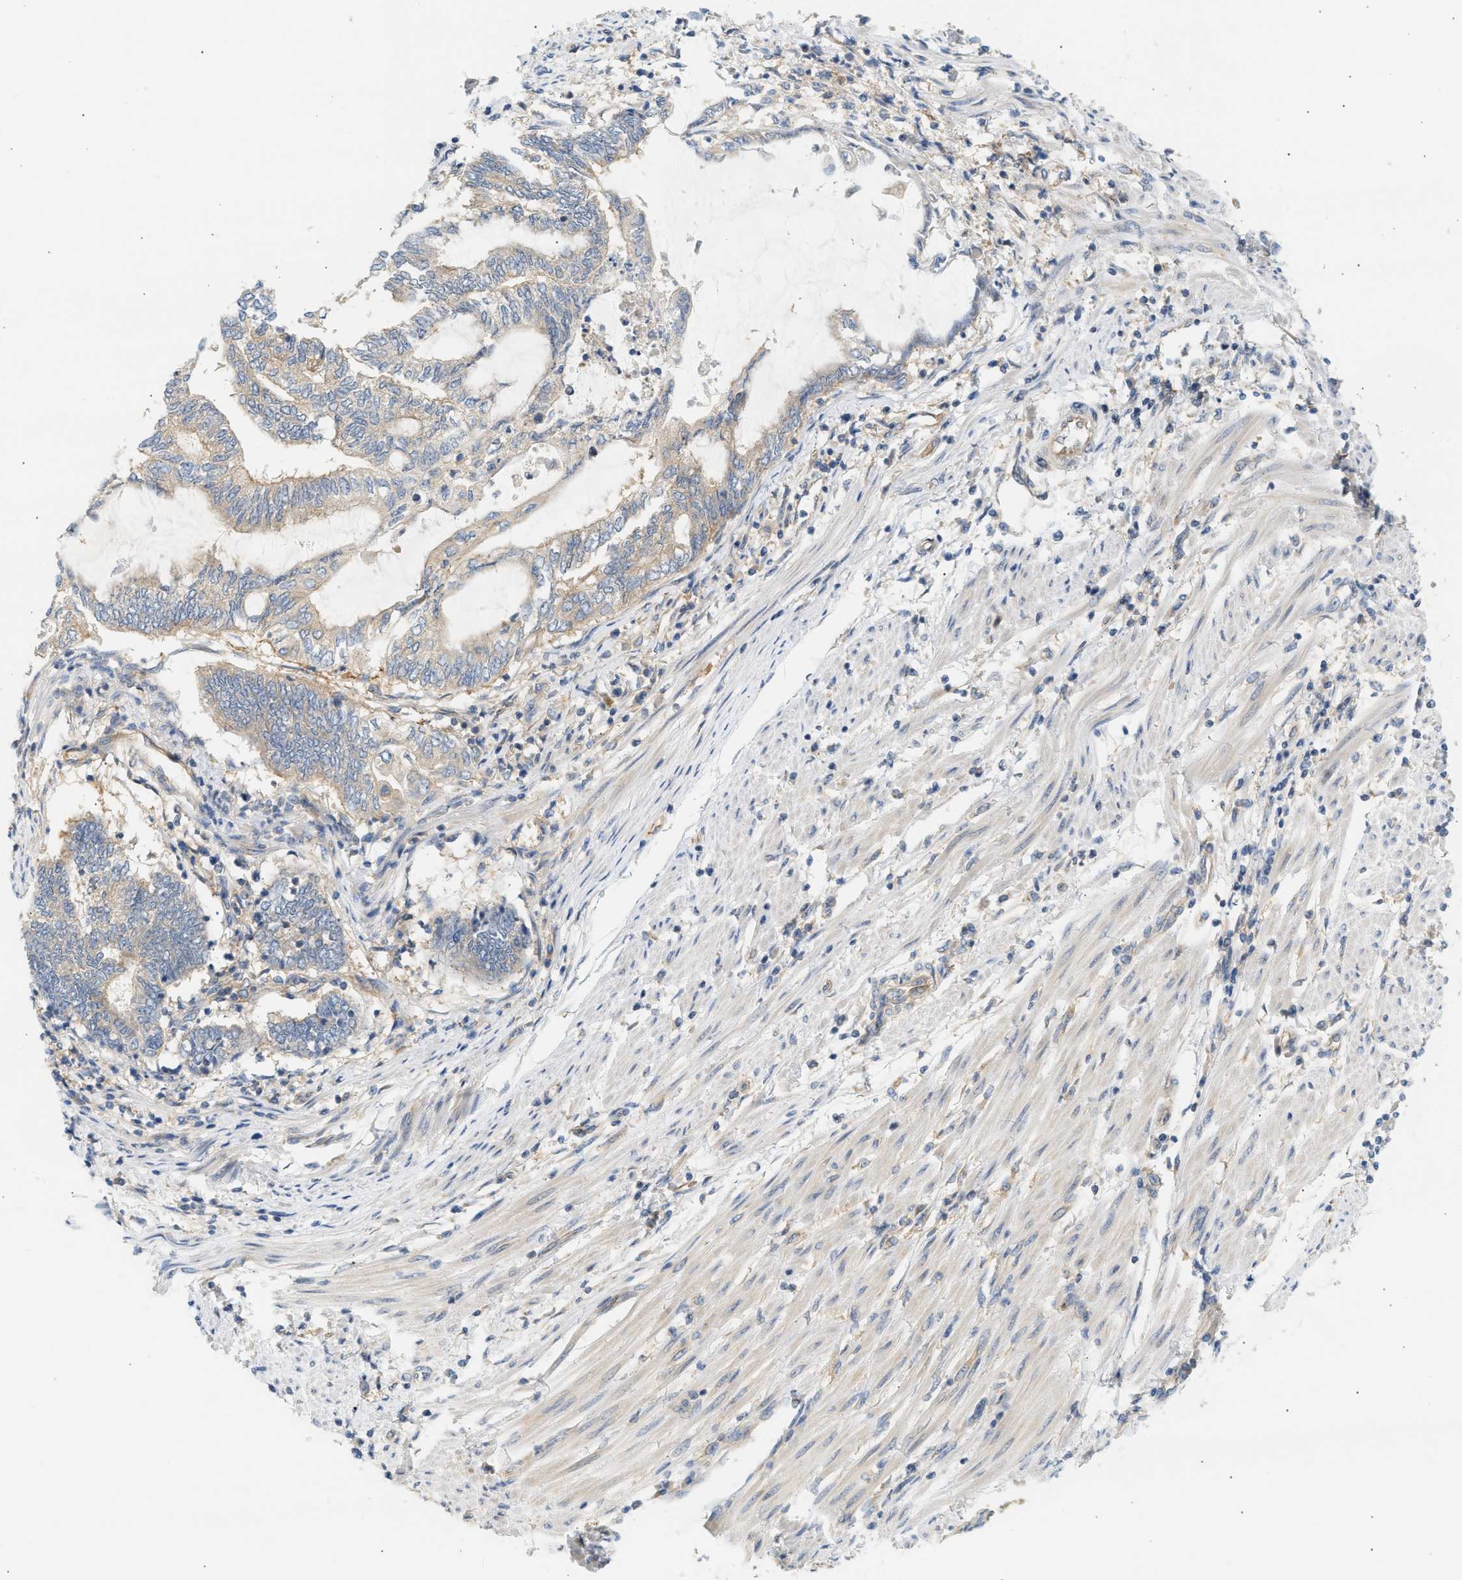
{"staining": {"intensity": "weak", "quantity": "<25%", "location": "cytoplasmic/membranous"}, "tissue": "endometrial cancer", "cell_type": "Tumor cells", "image_type": "cancer", "snomed": [{"axis": "morphology", "description": "Adenocarcinoma, NOS"}, {"axis": "topography", "description": "Uterus"}, {"axis": "topography", "description": "Endometrium"}], "caption": "Tumor cells show no significant protein positivity in endometrial cancer (adenocarcinoma). The staining is performed using DAB brown chromogen with nuclei counter-stained in using hematoxylin.", "gene": "PAFAH1B1", "patient": {"sex": "female", "age": 70}}